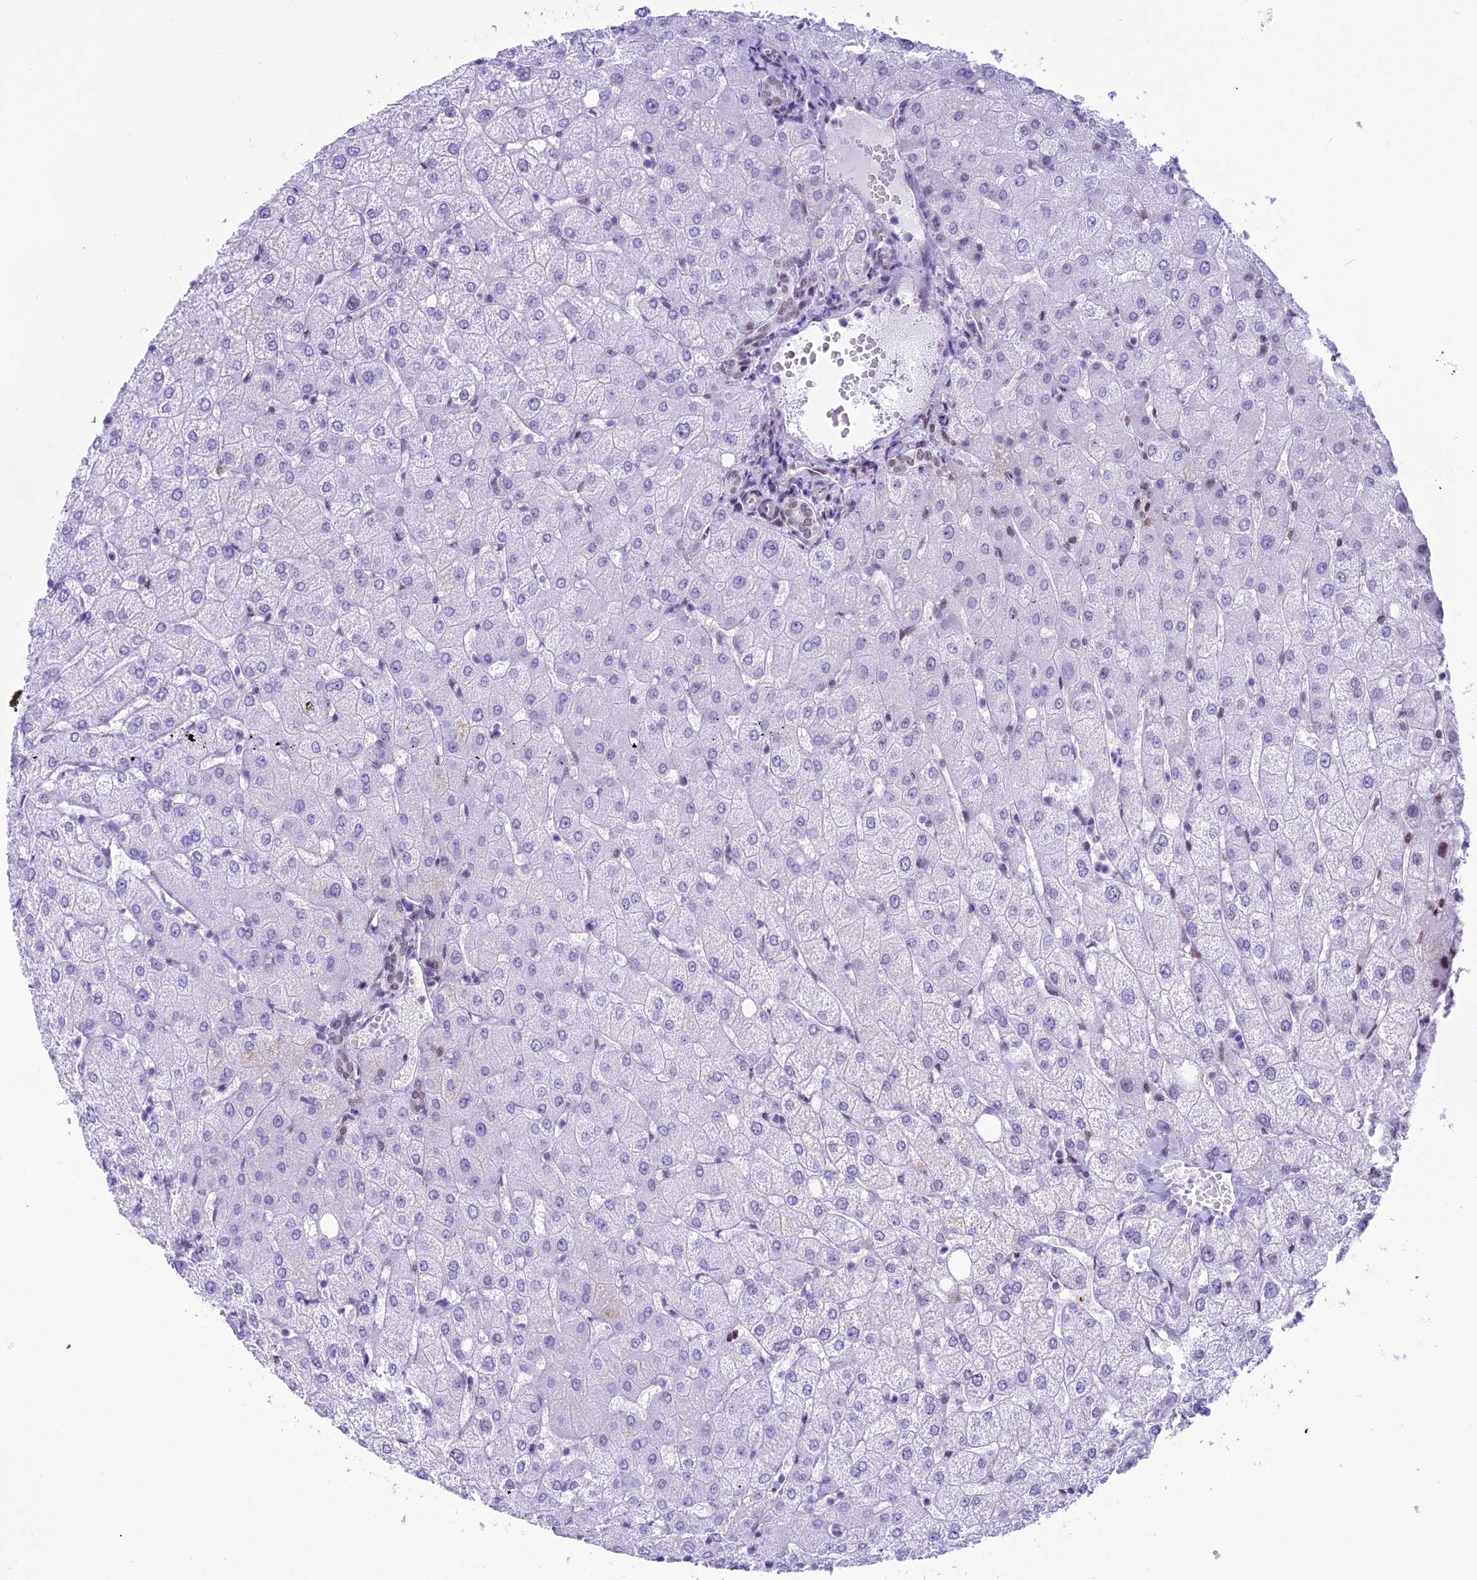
{"staining": {"intensity": "weak", "quantity": "<25%", "location": "nuclear"}, "tissue": "liver", "cell_type": "Cholangiocytes", "image_type": "normal", "snomed": [{"axis": "morphology", "description": "Normal tissue, NOS"}, {"axis": "topography", "description": "Liver"}], "caption": "The IHC image has no significant expression in cholangiocytes of liver.", "gene": "RPS6KB1", "patient": {"sex": "female", "age": 54}}